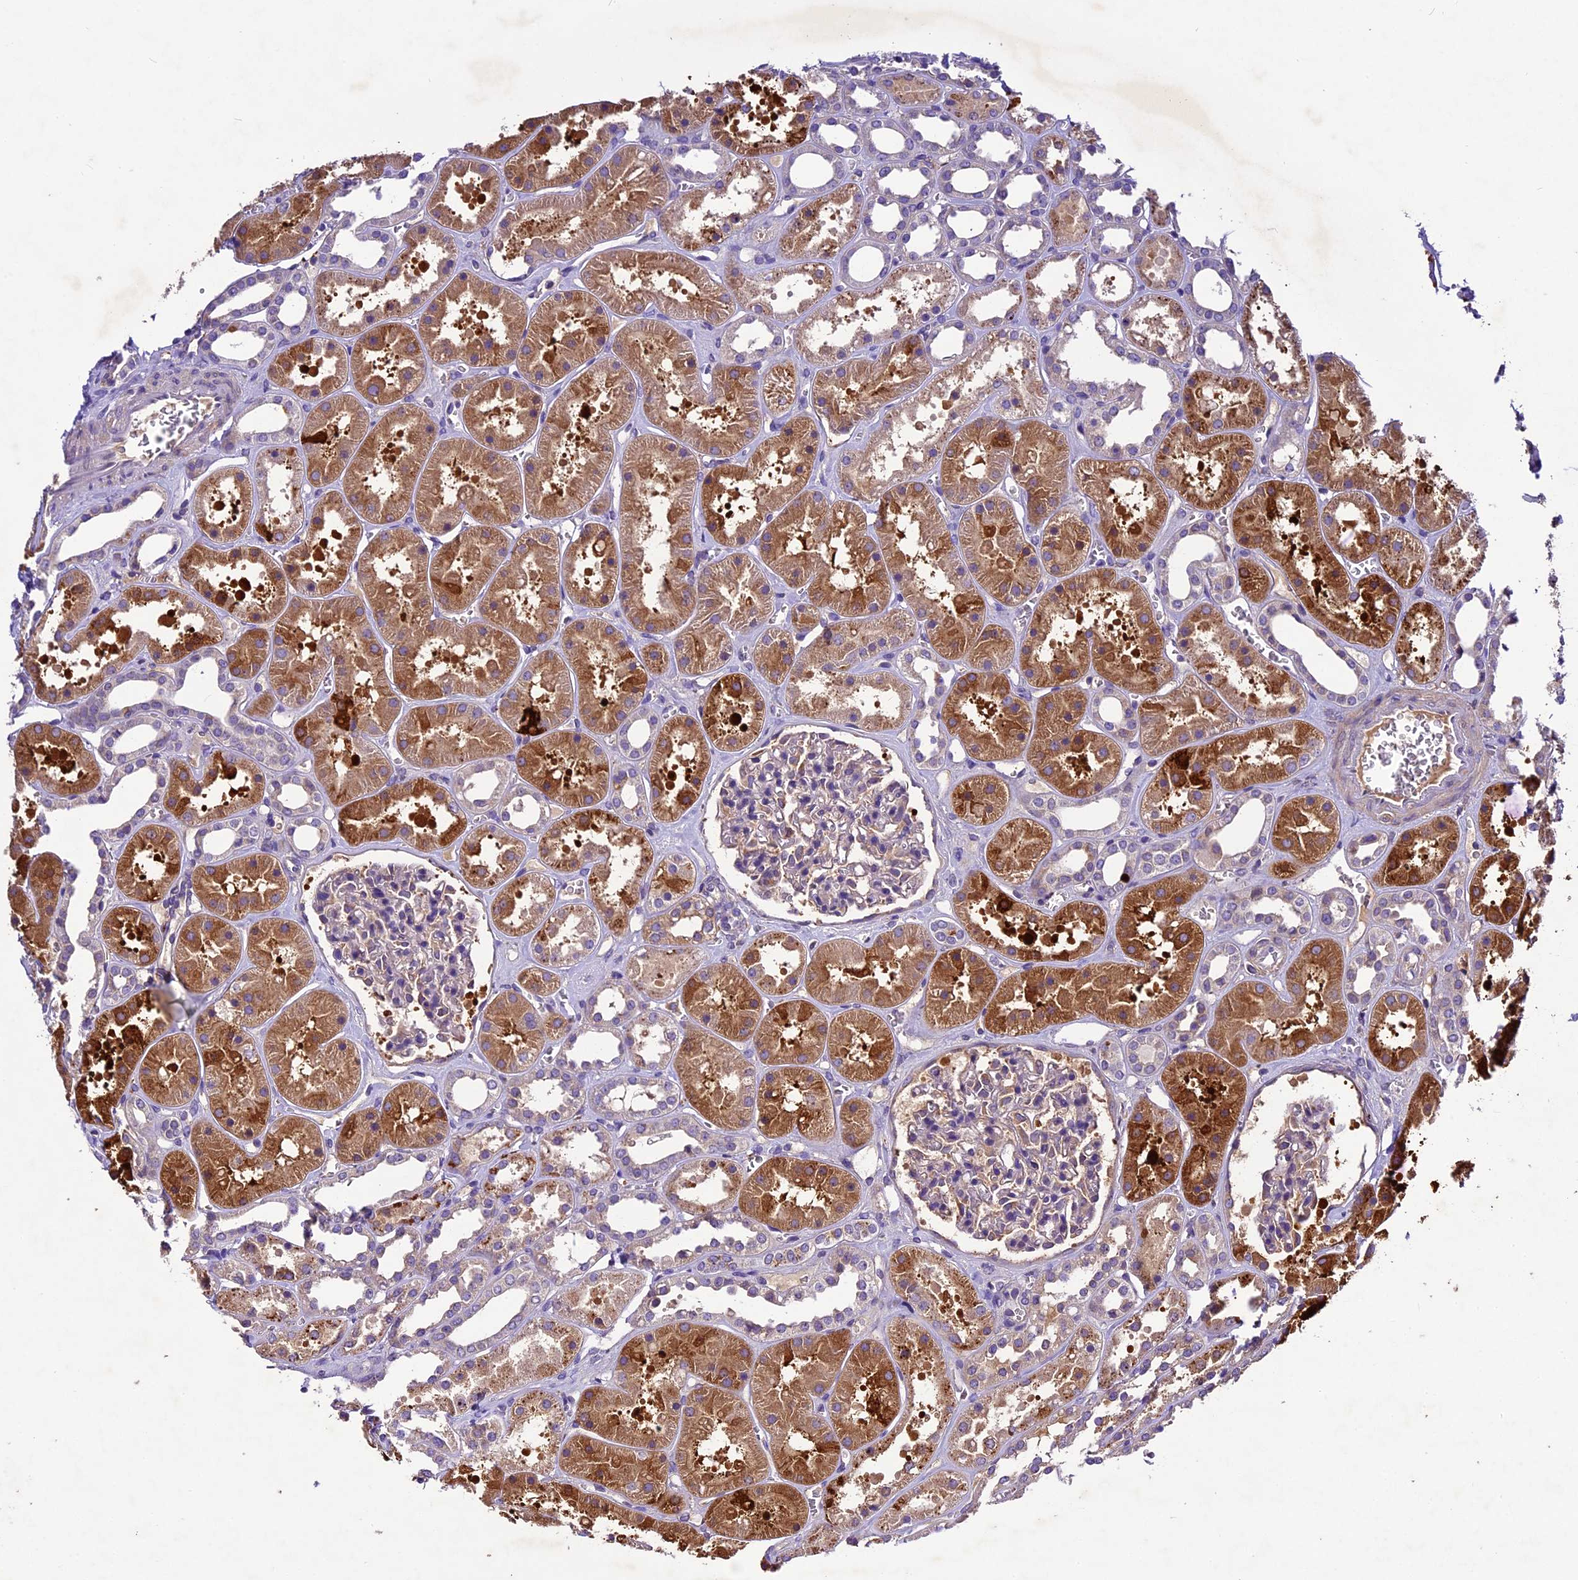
{"staining": {"intensity": "weak", "quantity": "<25%", "location": "cytoplasmic/membranous"}, "tissue": "kidney", "cell_type": "Cells in glomeruli", "image_type": "normal", "snomed": [{"axis": "morphology", "description": "Normal tissue, NOS"}, {"axis": "topography", "description": "Kidney"}], "caption": "Immunohistochemical staining of unremarkable kidney shows no significant staining in cells in glomeruli. (Brightfield microscopy of DAB (3,3'-diaminobenzidine) IHC at high magnification).", "gene": "CILP2", "patient": {"sex": "female", "age": 41}}